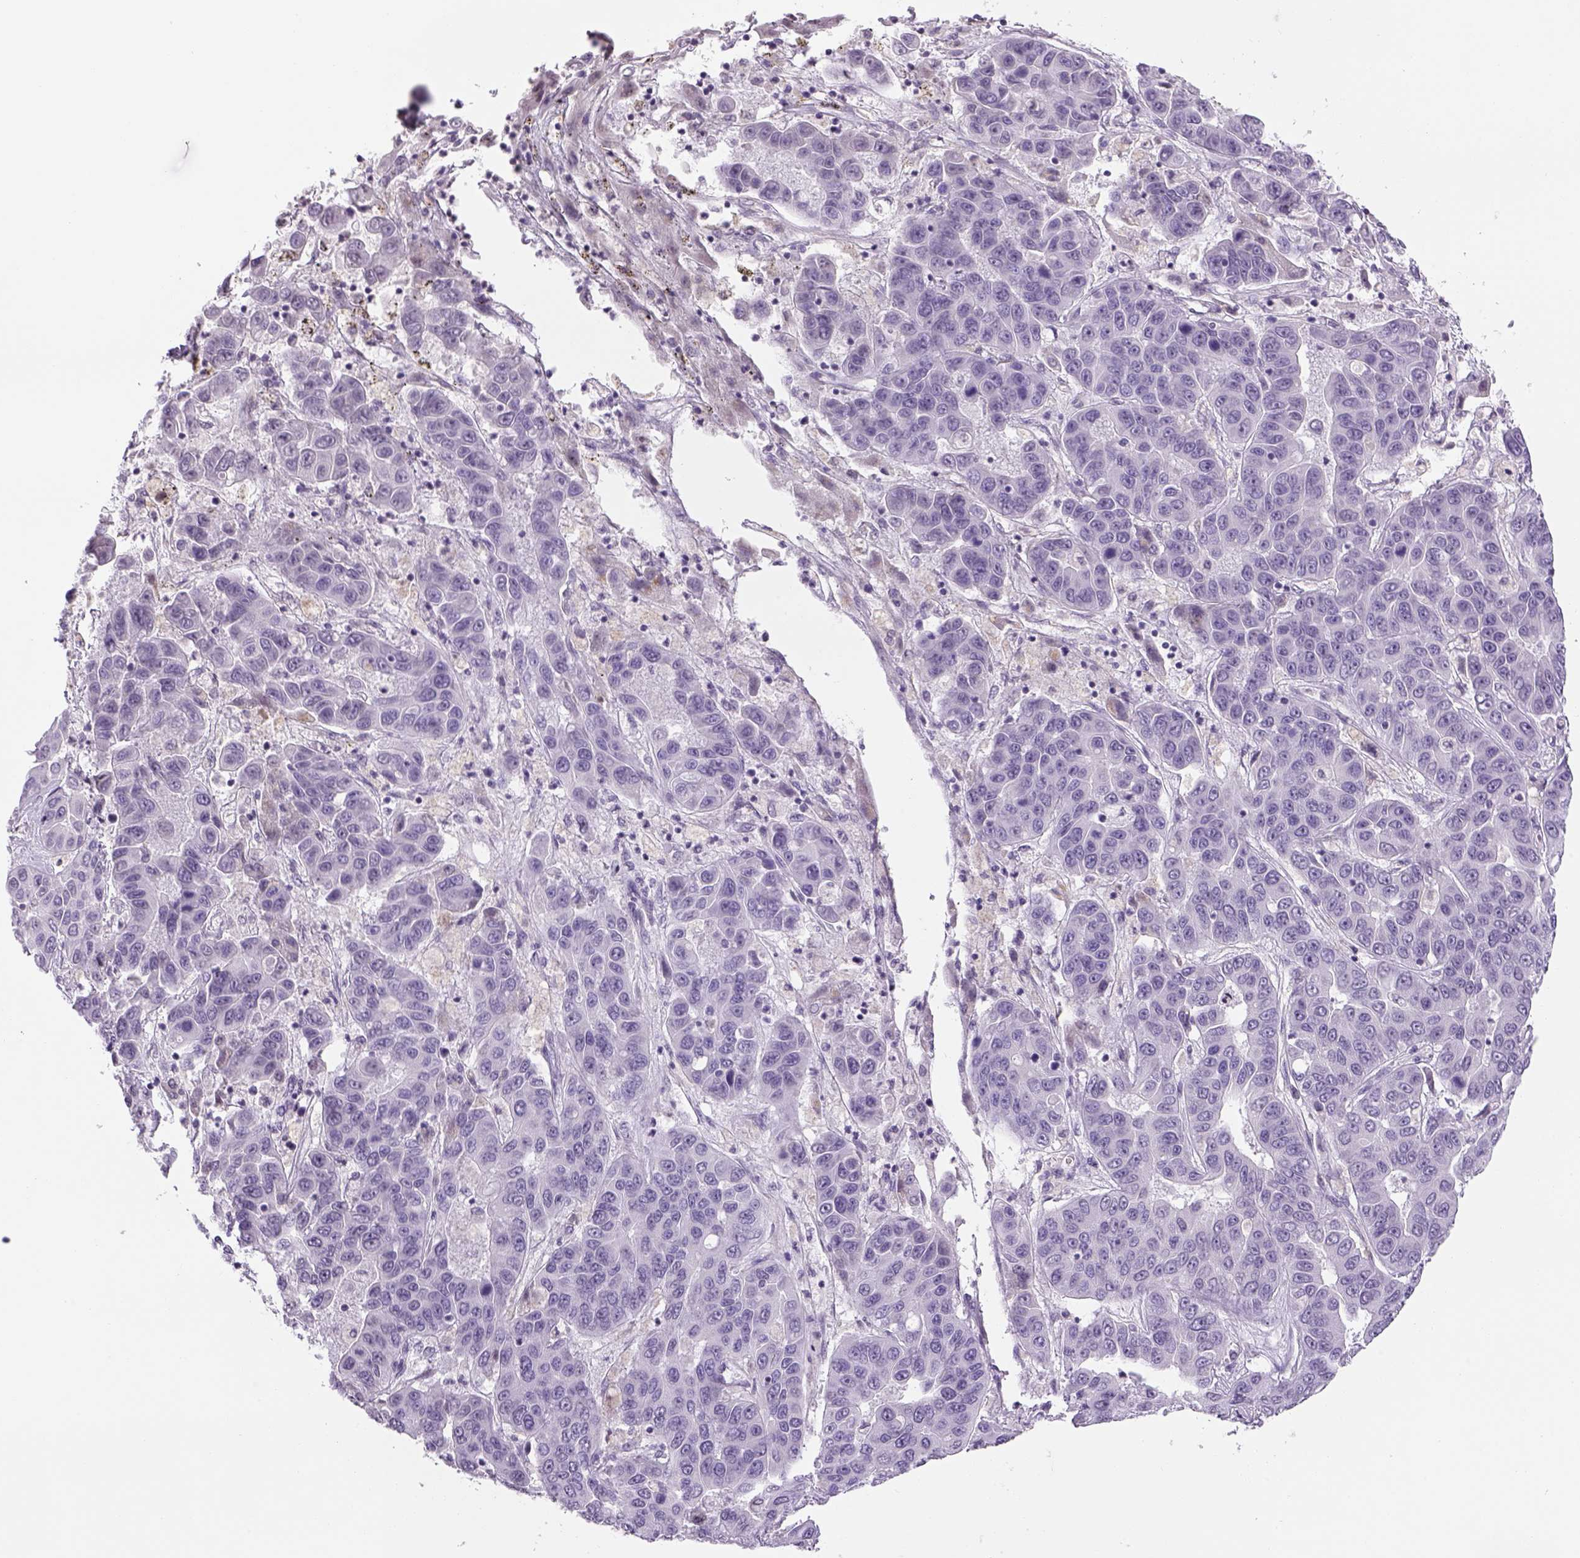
{"staining": {"intensity": "negative", "quantity": "none", "location": "none"}, "tissue": "liver cancer", "cell_type": "Tumor cells", "image_type": "cancer", "snomed": [{"axis": "morphology", "description": "Cholangiocarcinoma"}, {"axis": "topography", "description": "Liver"}], "caption": "This is an immunohistochemistry (IHC) micrograph of human liver cholangiocarcinoma. There is no expression in tumor cells.", "gene": "PRRT1", "patient": {"sex": "female", "age": 52}}